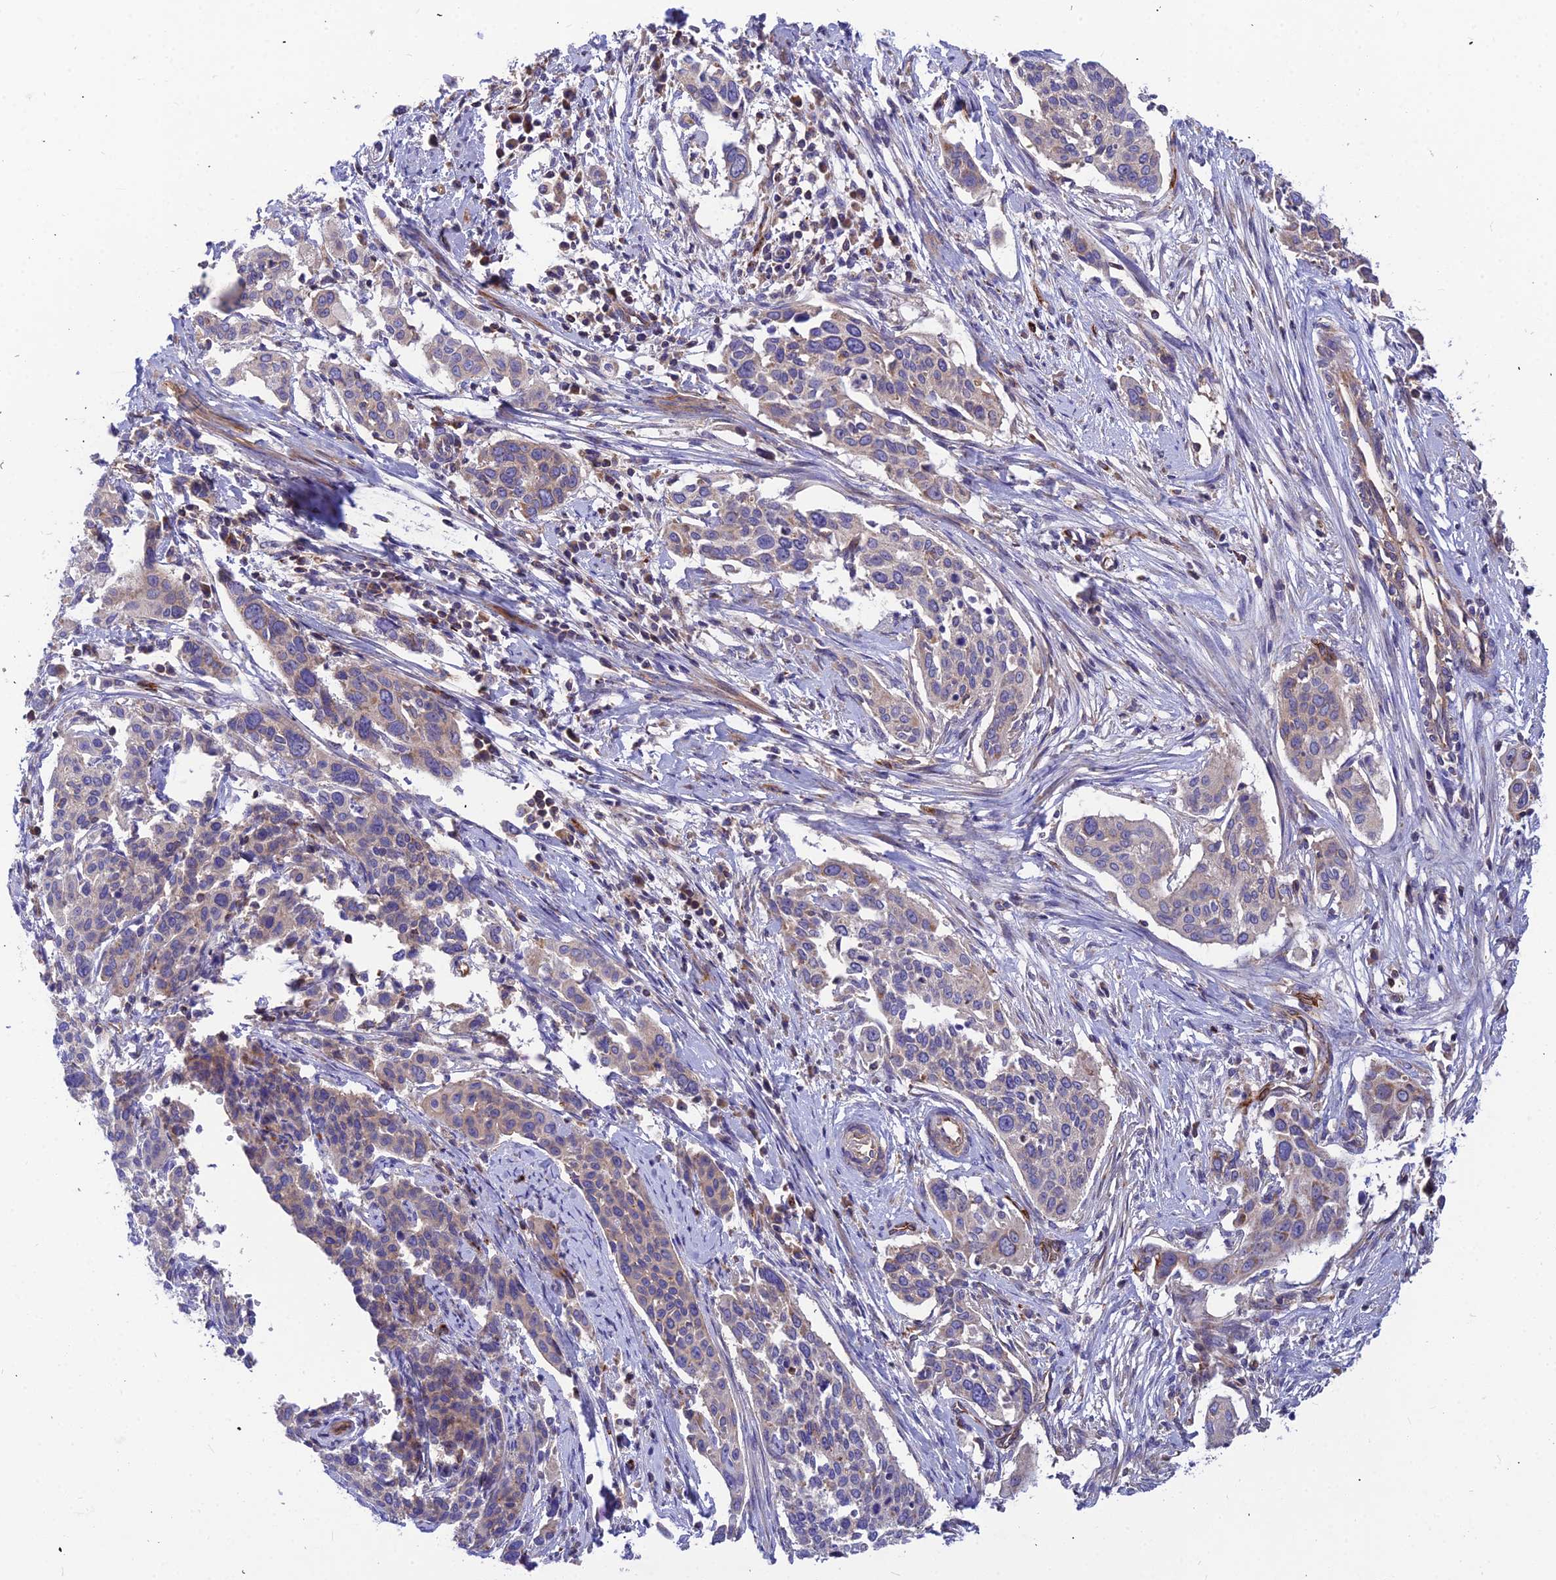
{"staining": {"intensity": "negative", "quantity": "none", "location": "none"}, "tissue": "cervical cancer", "cell_type": "Tumor cells", "image_type": "cancer", "snomed": [{"axis": "morphology", "description": "Squamous cell carcinoma, NOS"}, {"axis": "topography", "description": "Cervix"}], "caption": "Protein analysis of squamous cell carcinoma (cervical) exhibits no significant positivity in tumor cells.", "gene": "ASPHD1", "patient": {"sex": "female", "age": 44}}